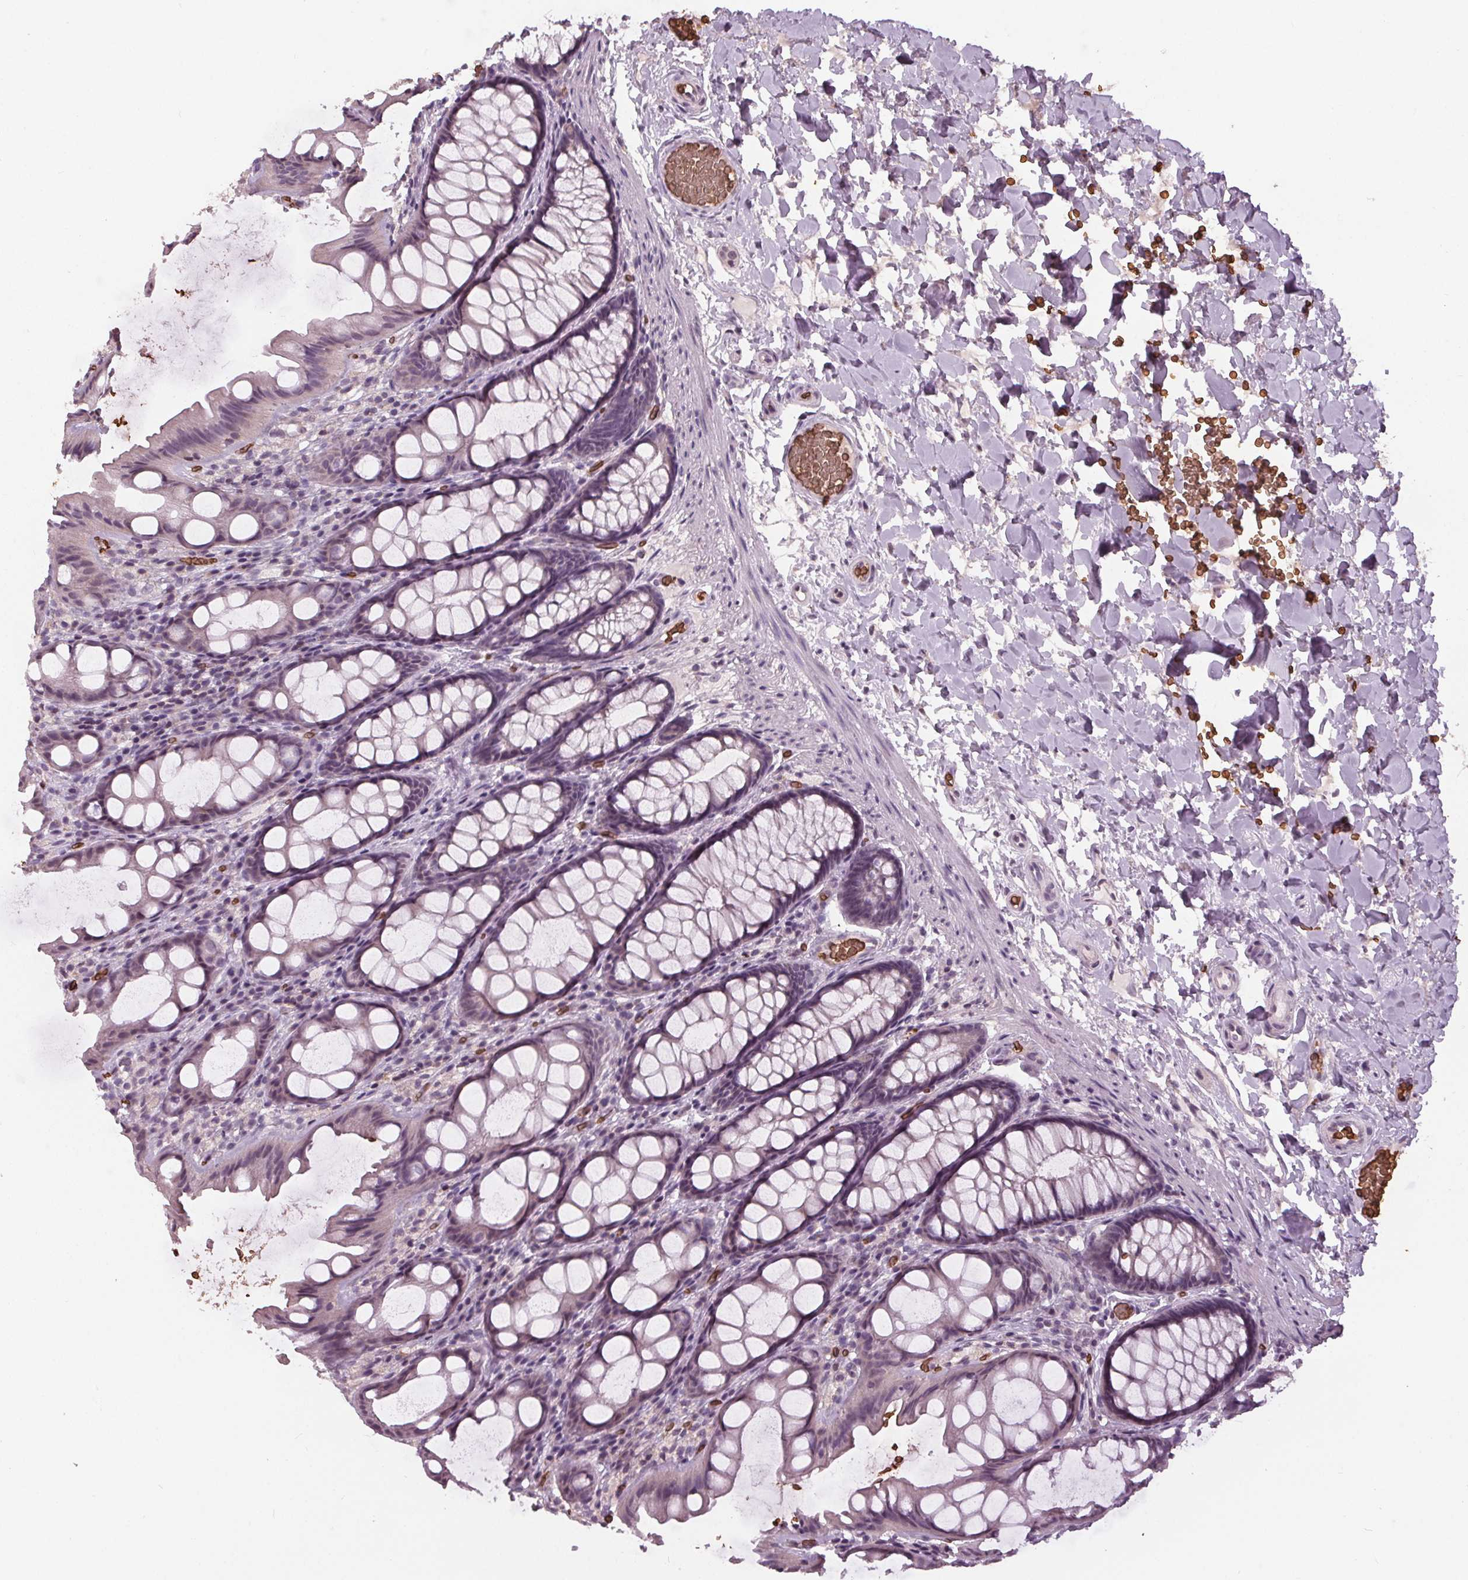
{"staining": {"intensity": "negative", "quantity": "none", "location": "none"}, "tissue": "colon", "cell_type": "Endothelial cells", "image_type": "normal", "snomed": [{"axis": "morphology", "description": "Normal tissue, NOS"}, {"axis": "topography", "description": "Colon"}], "caption": "High power microscopy micrograph of an IHC image of normal colon, revealing no significant expression in endothelial cells. The staining is performed using DAB (3,3'-diaminobenzidine) brown chromogen with nuclei counter-stained in using hematoxylin.", "gene": "SLC4A1", "patient": {"sex": "male", "age": 47}}